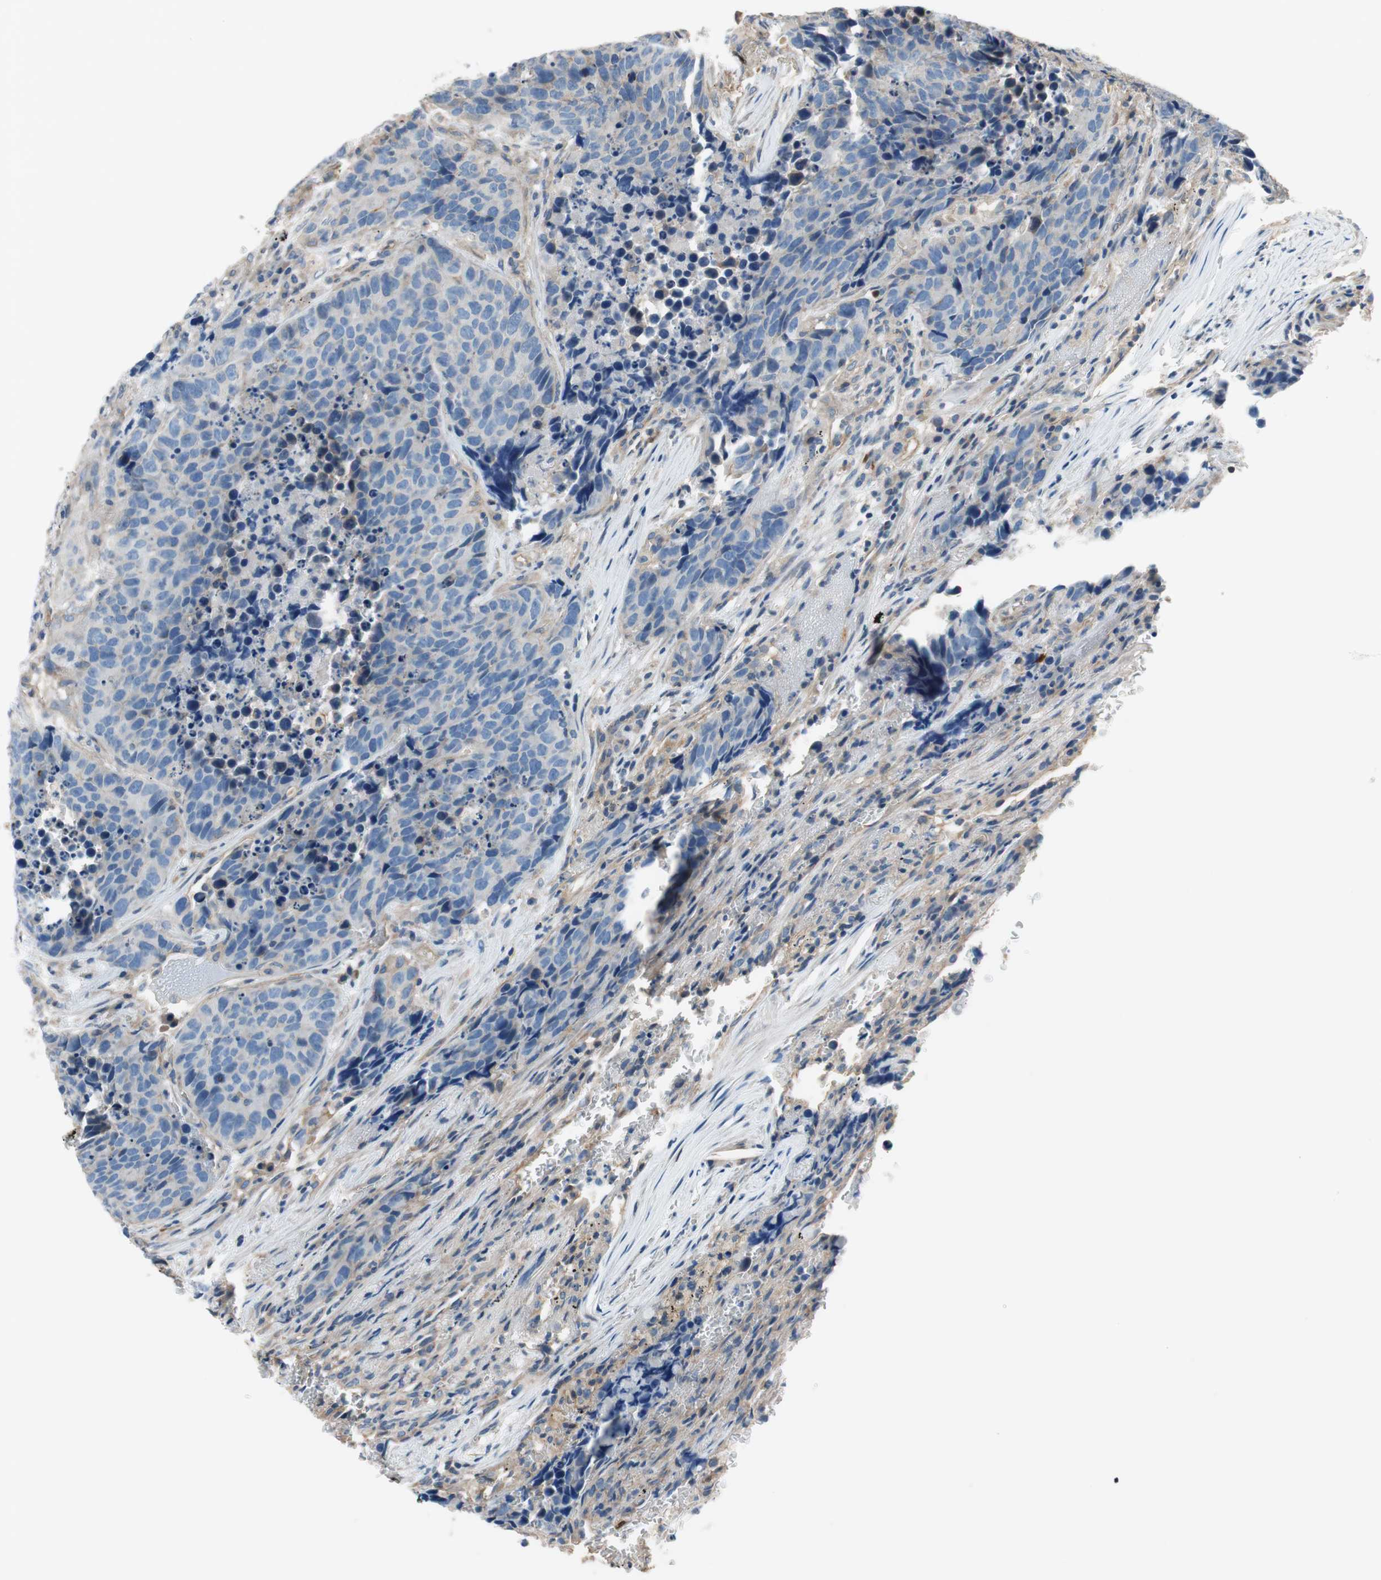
{"staining": {"intensity": "negative", "quantity": "none", "location": "none"}, "tissue": "carcinoid", "cell_type": "Tumor cells", "image_type": "cancer", "snomed": [{"axis": "morphology", "description": "Carcinoid, malignant, NOS"}, {"axis": "topography", "description": "Lung"}], "caption": "Carcinoid (malignant) stained for a protein using immunohistochemistry (IHC) shows no expression tumor cells.", "gene": "CALML3", "patient": {"sex": "male", "age": 60}}